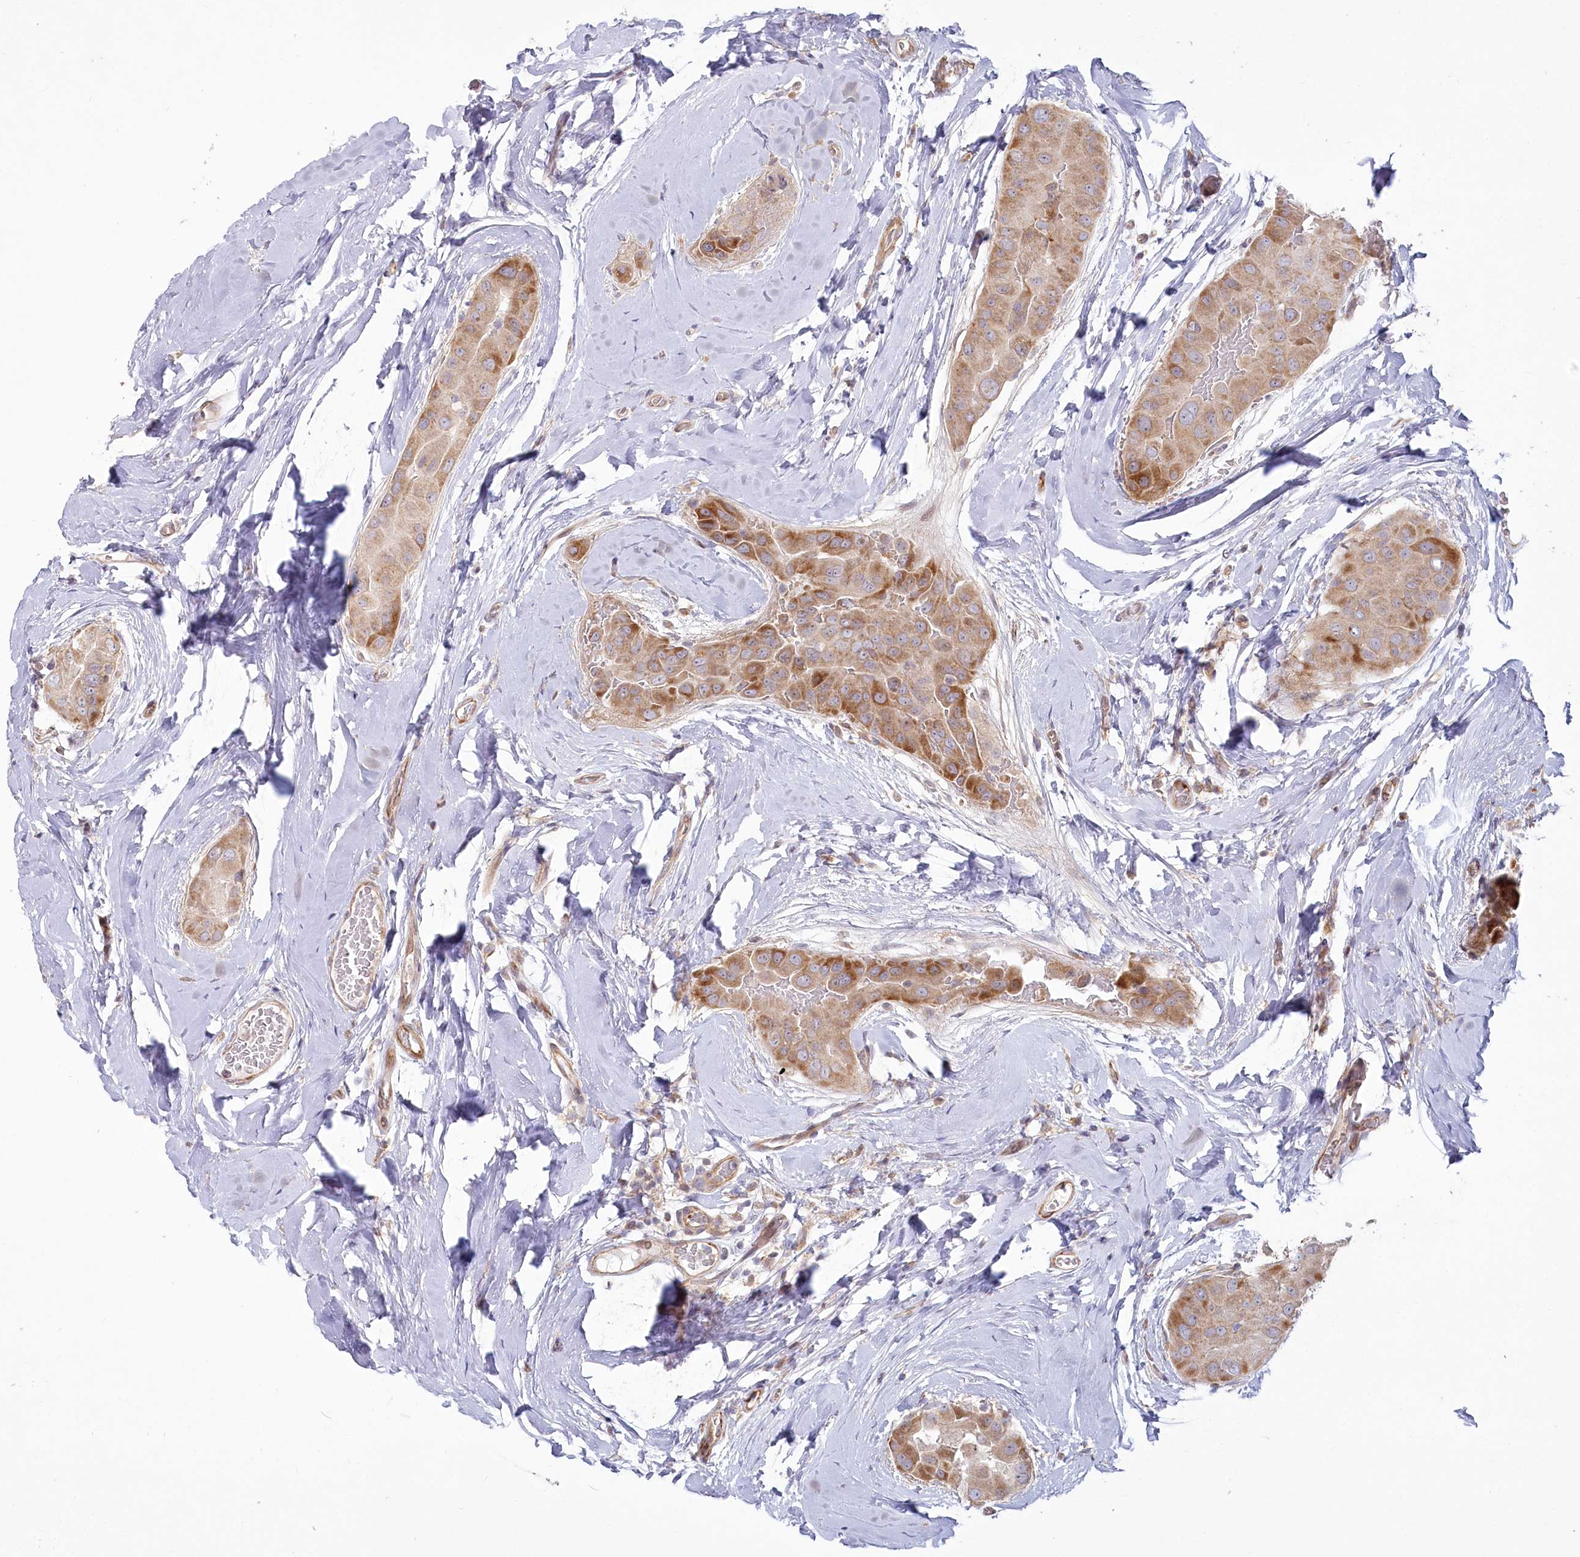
{"staining": {"intensity": "moderate", "quantity": ">75%", "location": "cytoplasmic/membranous"}, "tissue": "thyroid cancer", "cell_type": "Tumor cells", "image_type": "cancer", "snomed": [{"axis": "morphology", "description": "Papillary adenocarcinoma, NOS"}, {"axis": "topography", "description": "Thyroid gland"}], "caption": "About >75% of tumor cells in human papillary adenocarcinoma (thyroid) exhibit moderate cytoplasmic/membranous protein positivity as visualized by brown immunohistochemical staining.", "gene": "MTG1", "patient": {"sex": "male", "age": 33}}